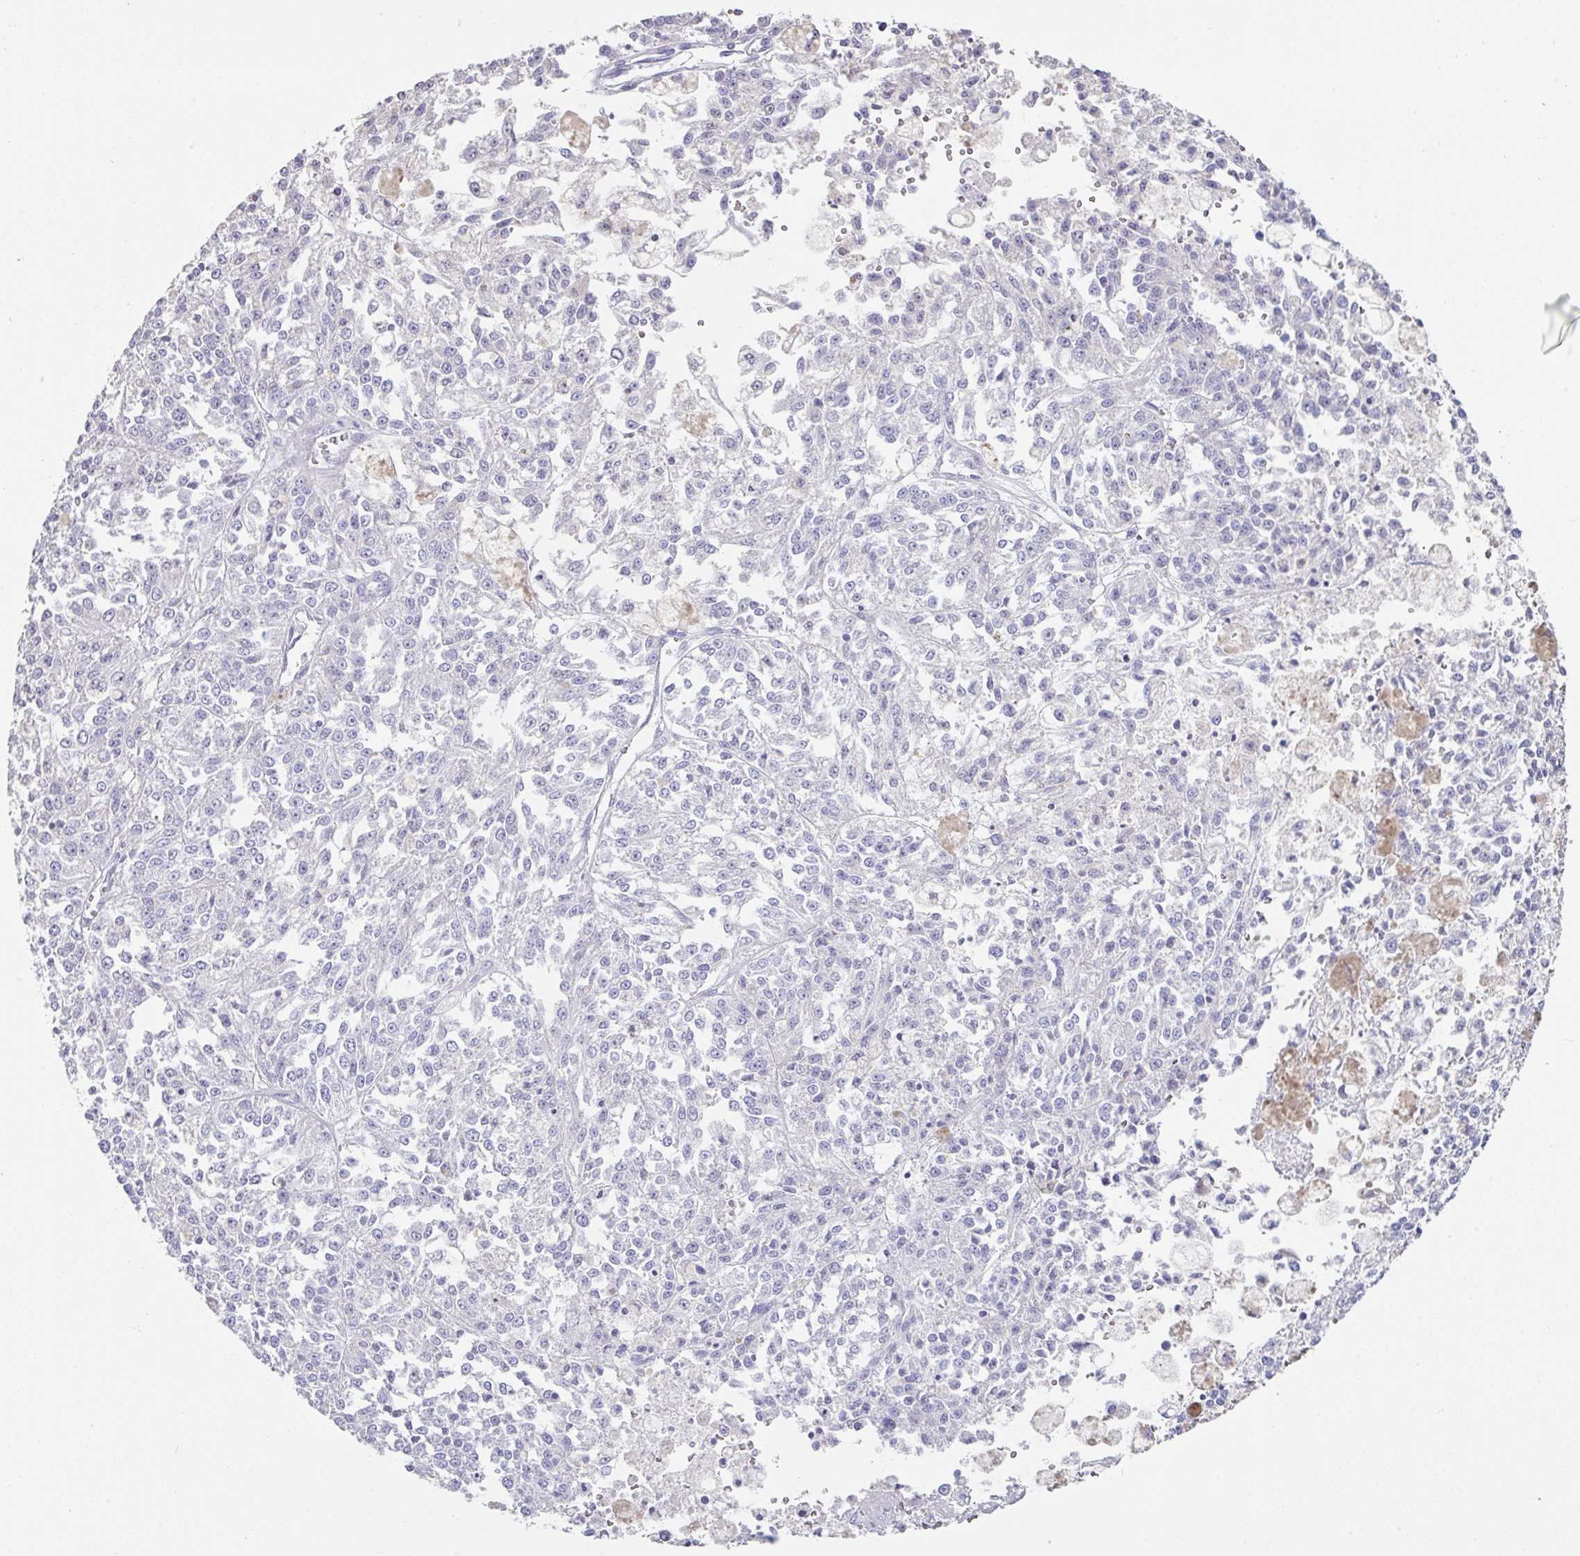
{"staining": {"intensity": "negative", "quantity": "none", "location": "none"}, "tissue": "melanoma", "cell_type": "Tumor cells", "image_type": "cancer", "snomed": [{"axis": "morphology", "description": "Malignant melanoma, NOS"}, {"axis": "topography", "description": "Skin"}], "caption": "Image shows no protein expression in tumor cells of melanoma tissue. Nuclei are stained in blue.", "gene": "SLC44A4", "patient": {"sex": "female", "age": 64}}